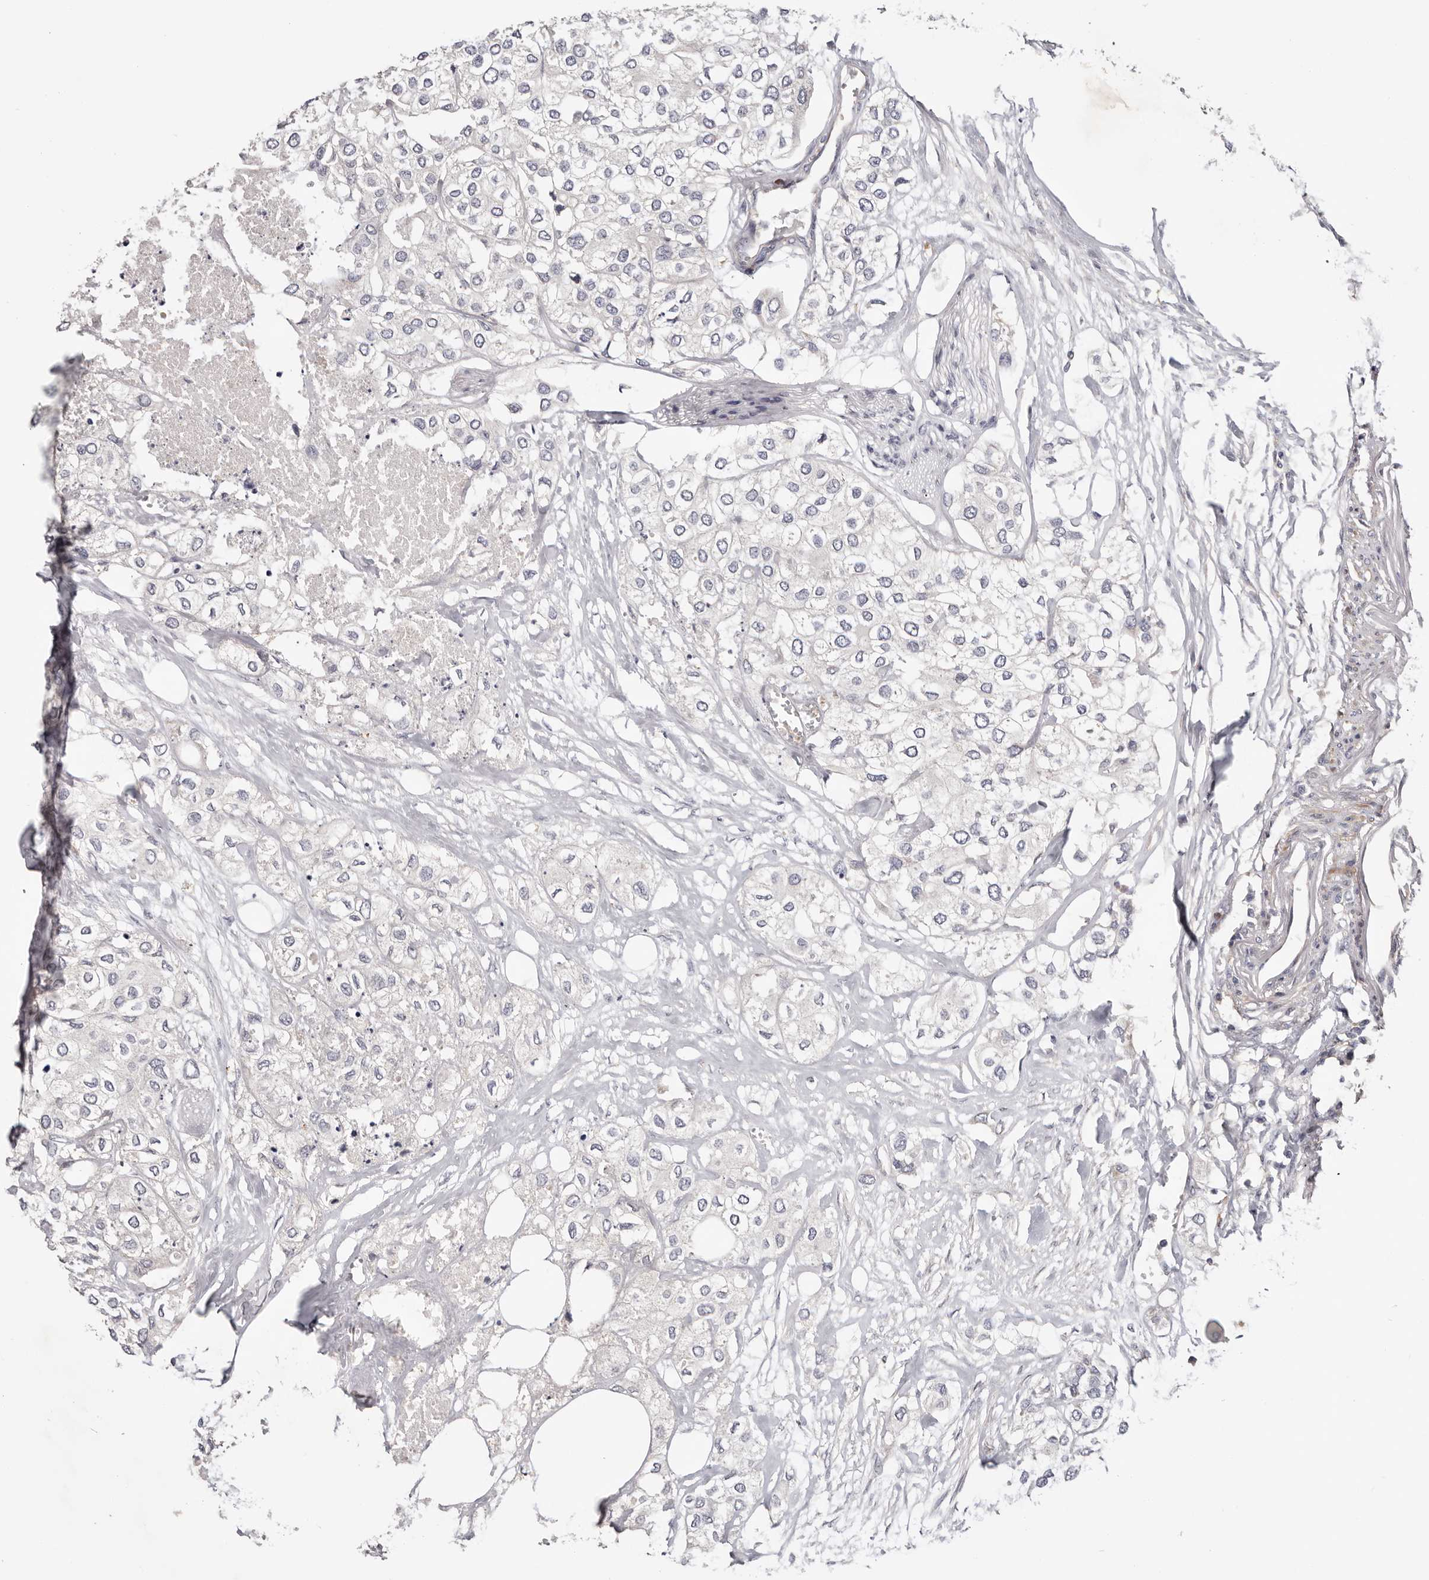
{"staining": {"intensity": "negative", "quantity": "none", "location": "none"}, "tissue": "urothelial cancer", "cell_type": "Tumor cells", "image_type": "cancer", "snomed": [{"axis": "morphology", "description": "Urothelial carcinoma, High grade"}, {"axis": "topography", "description": "Urinary bladder"}], "caption": "Tumor cells show no significant expression in urothelial cancer.", "gene": "MACF1", "patient": {"sex": "male", "age": 64}}